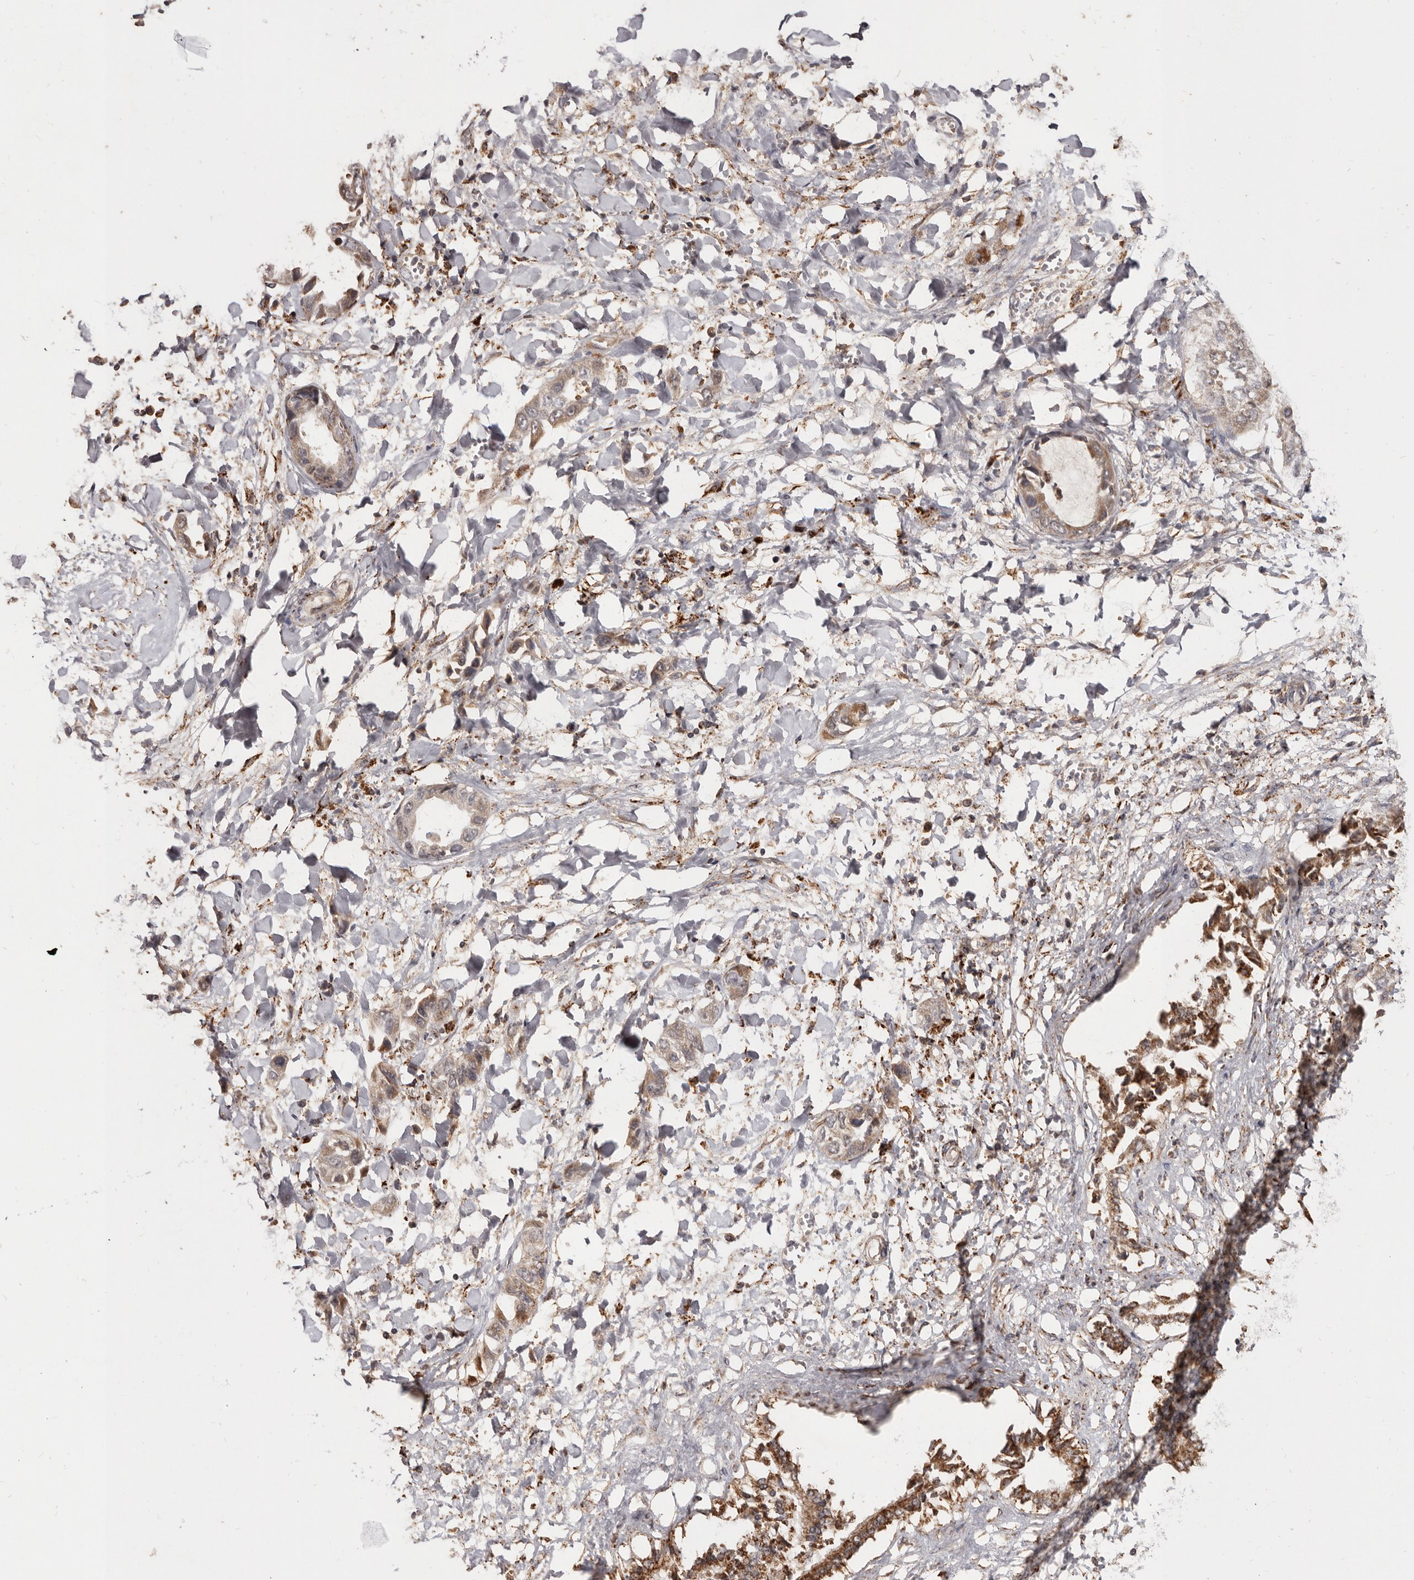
{"staining": {"intensity": "weak", "quantity": ">75%", "location": "cytoplasmic/membranous"}, "tissue": "liver cancer", "cell_type": "Tumor cells", "image_type": "cancer", "snomed": [{"axis": "morphology", "description": "Cholangiocarcinoma"}, {"axis": "topography", "description": "Liver"}], "caption": "Weak cytoplasmic/membranous staining for a protein is identified in about >75% of tumor cells of cholangiocarcinoma (liver) using immunohistochemistry (IHC).", "gene": "AKAP7", "patient": {"sex": "female", "age": 52}}